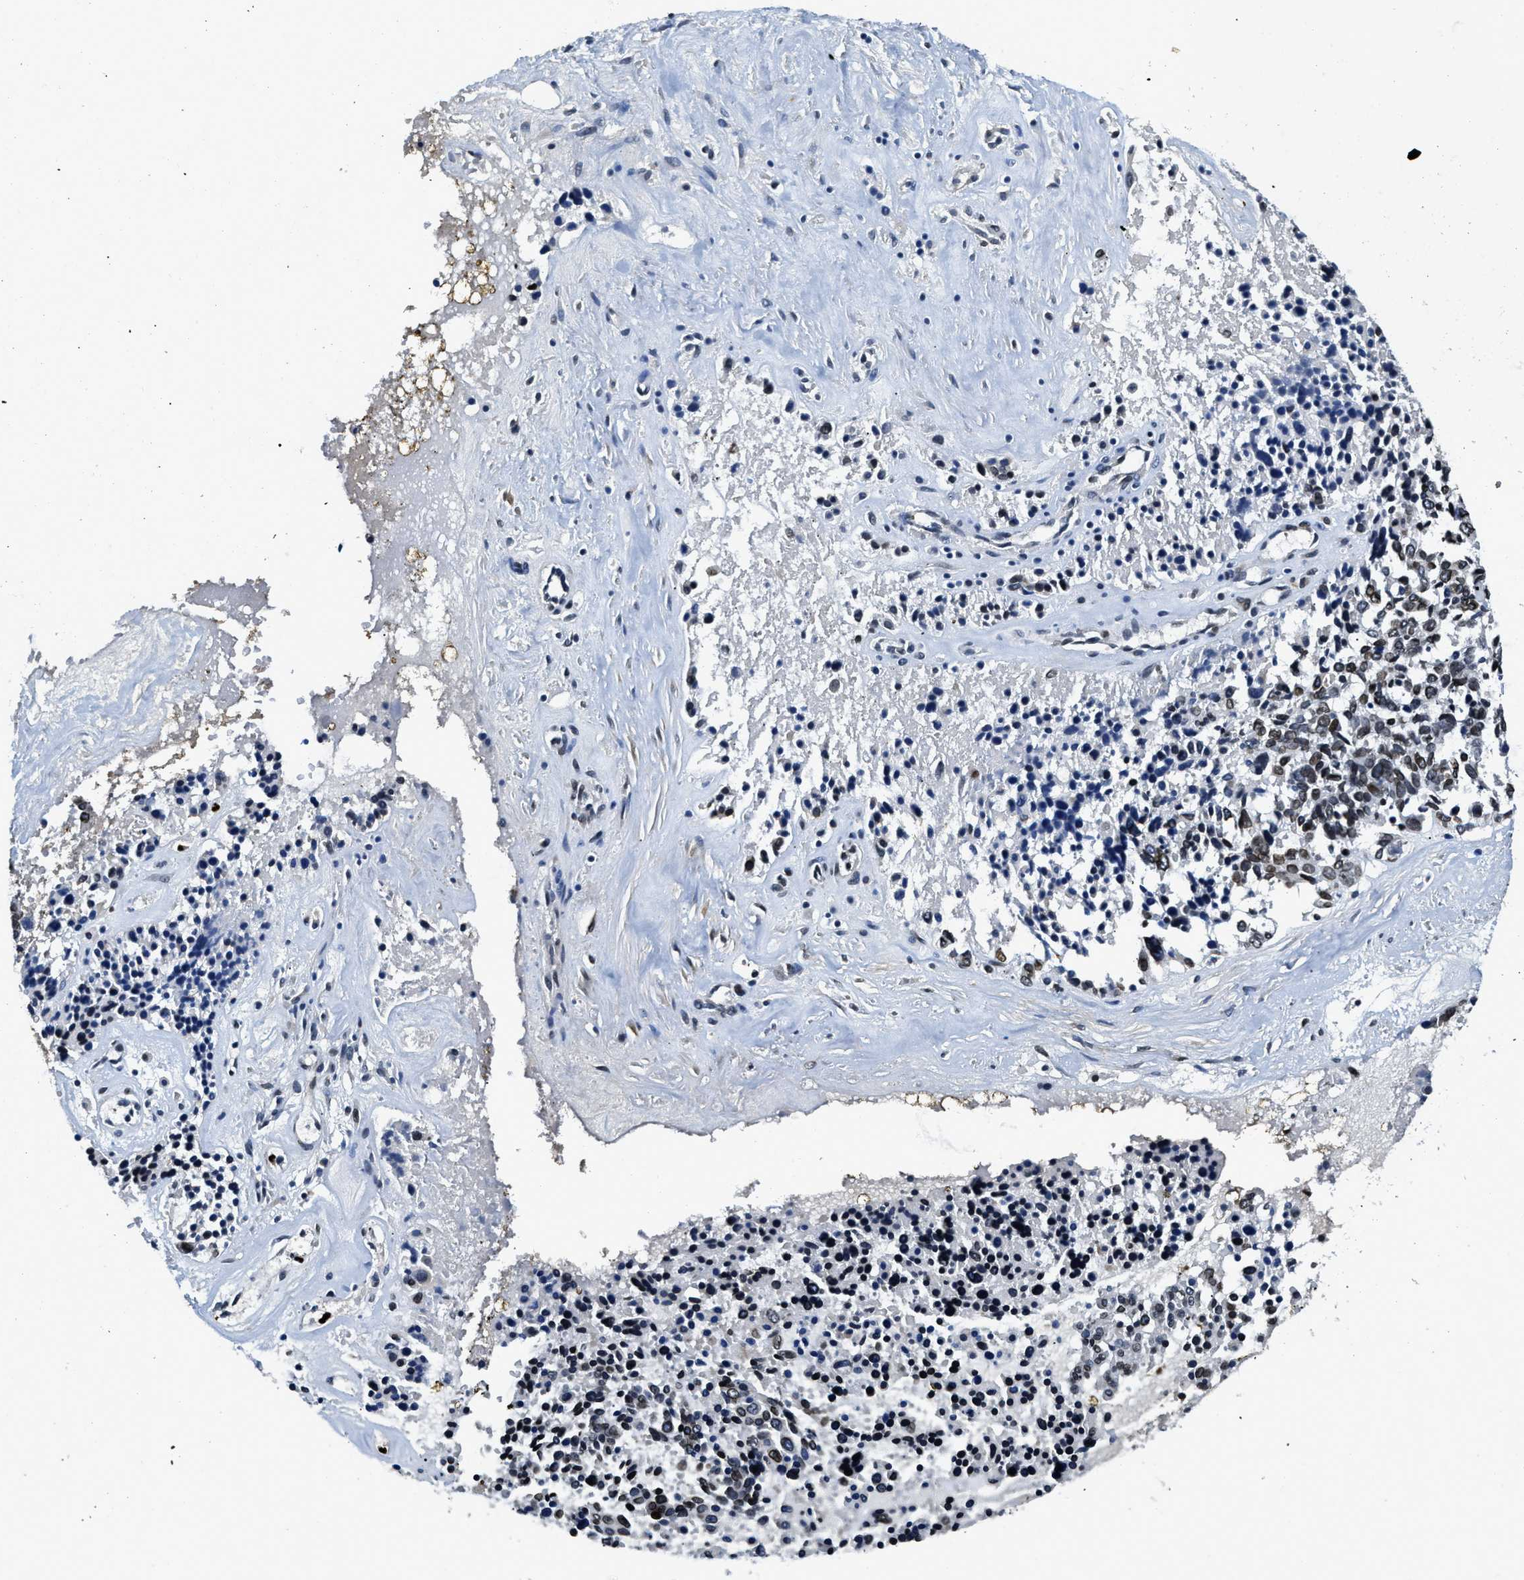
{"staining": {"intensity": "strong", "quantity": ">75%", "location": "nuclear"}, "tissue": "ovarian cancer", "cell_type": "Tumor cells", "image_type": "cancer", "snomed": [{"axis": "morphology", "description": "Cystadenocarcinoma, serous, NOS"}, {"axis": "topography", "description": "Ovary"}], "caption": "Strong nuclear staining for a protein is appreciated in about >75% of tumor cells of serous cystadenocarcinoma (ovarian) using IHC.", "gene": "ZC3HC1", "patient": {"sex": "female", "age": 44}}